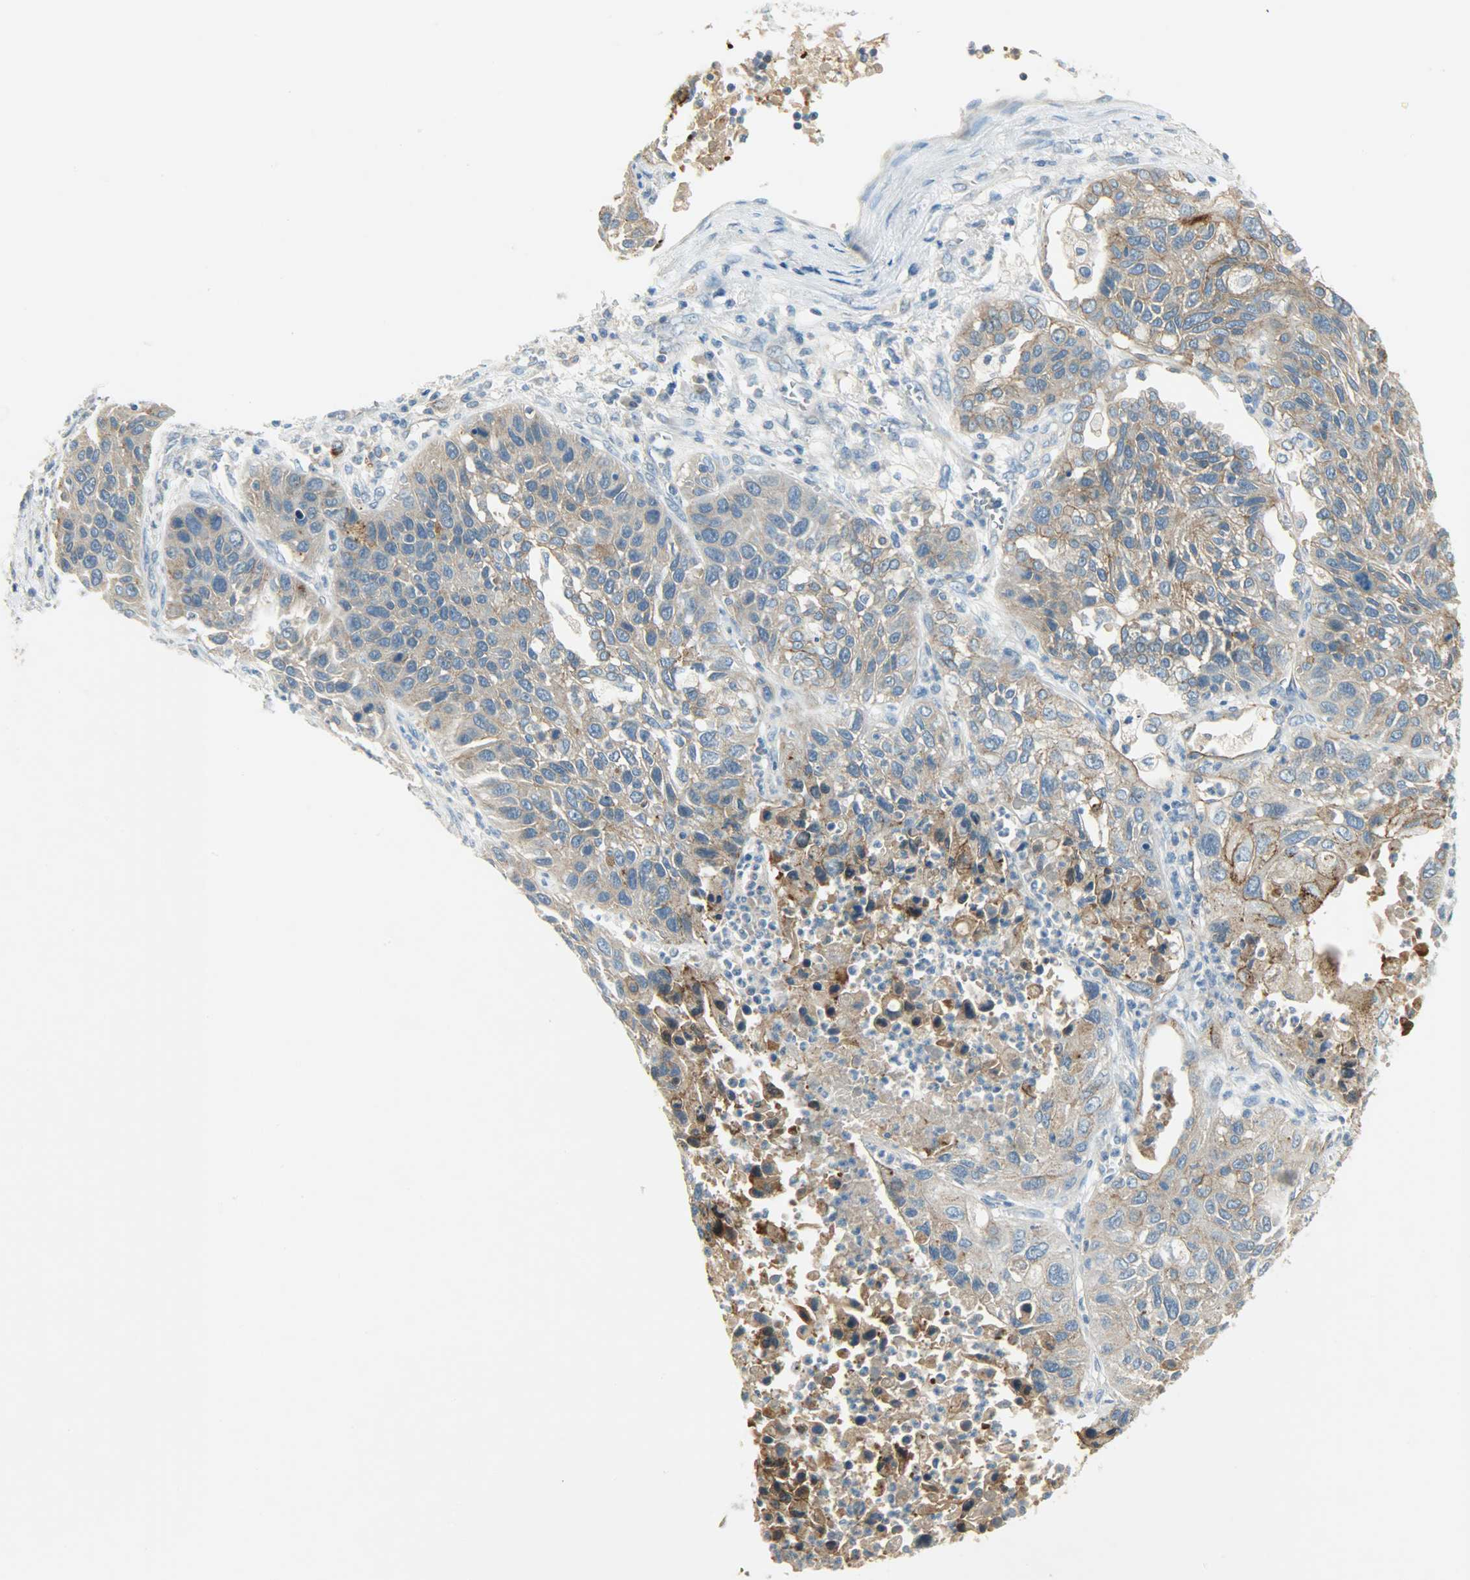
{"staining": {"intensity": "moderate", "quantity": ">75%", "location": "cytoplasmic/membranous"}, "tissue": "lung cancer", "cell_type": "Tumor cells", "image_type": "cancer", "snomed": [{"axis": "morphology", "description": "Squamous cell carcinoma, NOS"}, {"axis": "topography", "description": "Lung"}], "caption": "Immunohistochemical staining of human squamous cell carcinoma (lung) displays medium levels of moderate cytoplasmic/membranous protein positivity in about >75% of tumor cells.", "gene": "DSG2", "patient": {"sex": "female", "age": 76}}